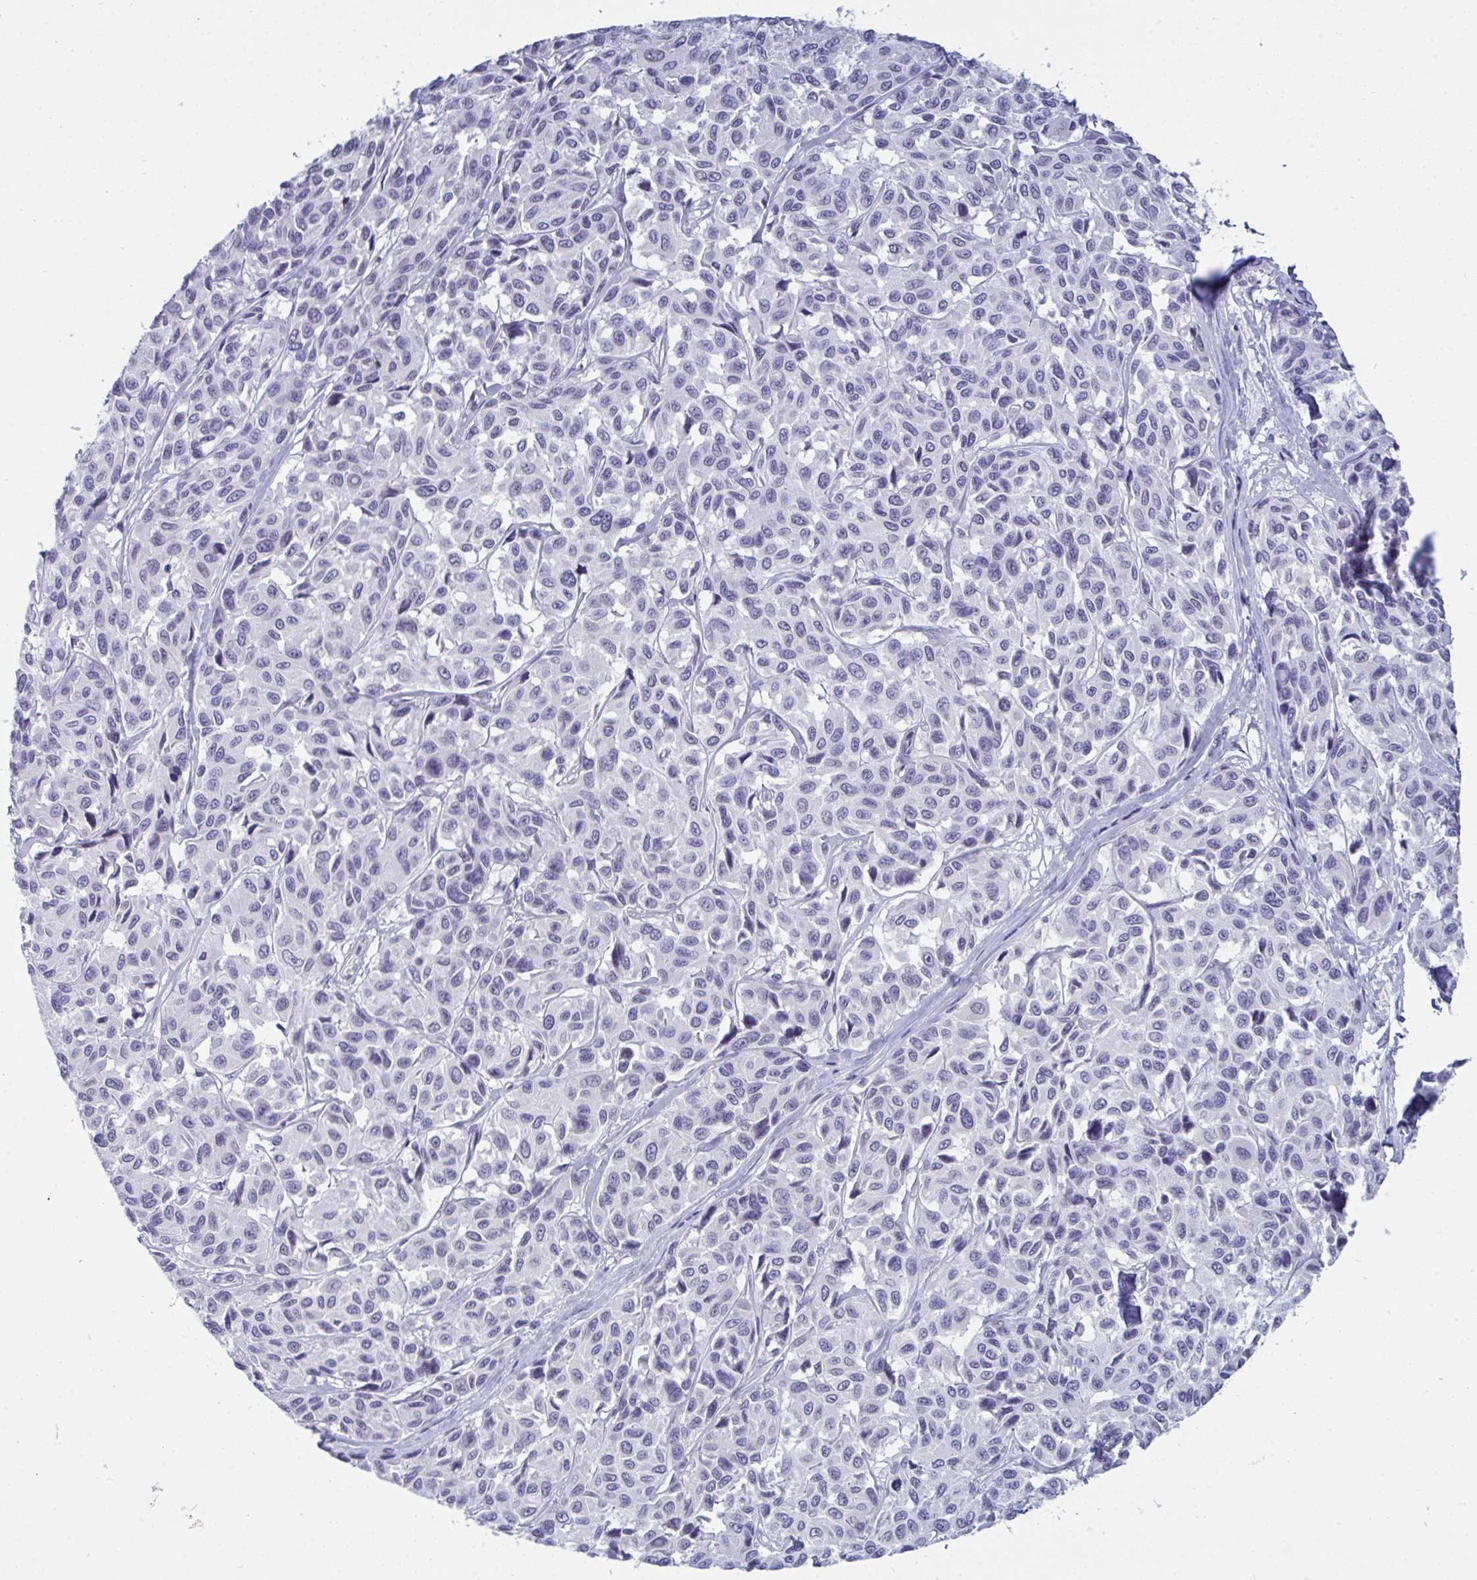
{"staining": {"intensity": "negative", "quantity": "none", "location": "none"}, "tissue": "melanoma", "cell_type": "Tumor cells", "image_type": "cancer", "snomed": [{"axis": "morphology", "description": "Malignant melanoma, NOS"}, {"axis": "topography", "description": "Skin"}], "caption": "A high-resolution photomicrograph shows immunohistochemistry (IHC) staining of malignant melanoma, which reveals no significant staining in tumor cells.", "gene": "PRDM9", "patient": {"sex": "female", "age": 66}}